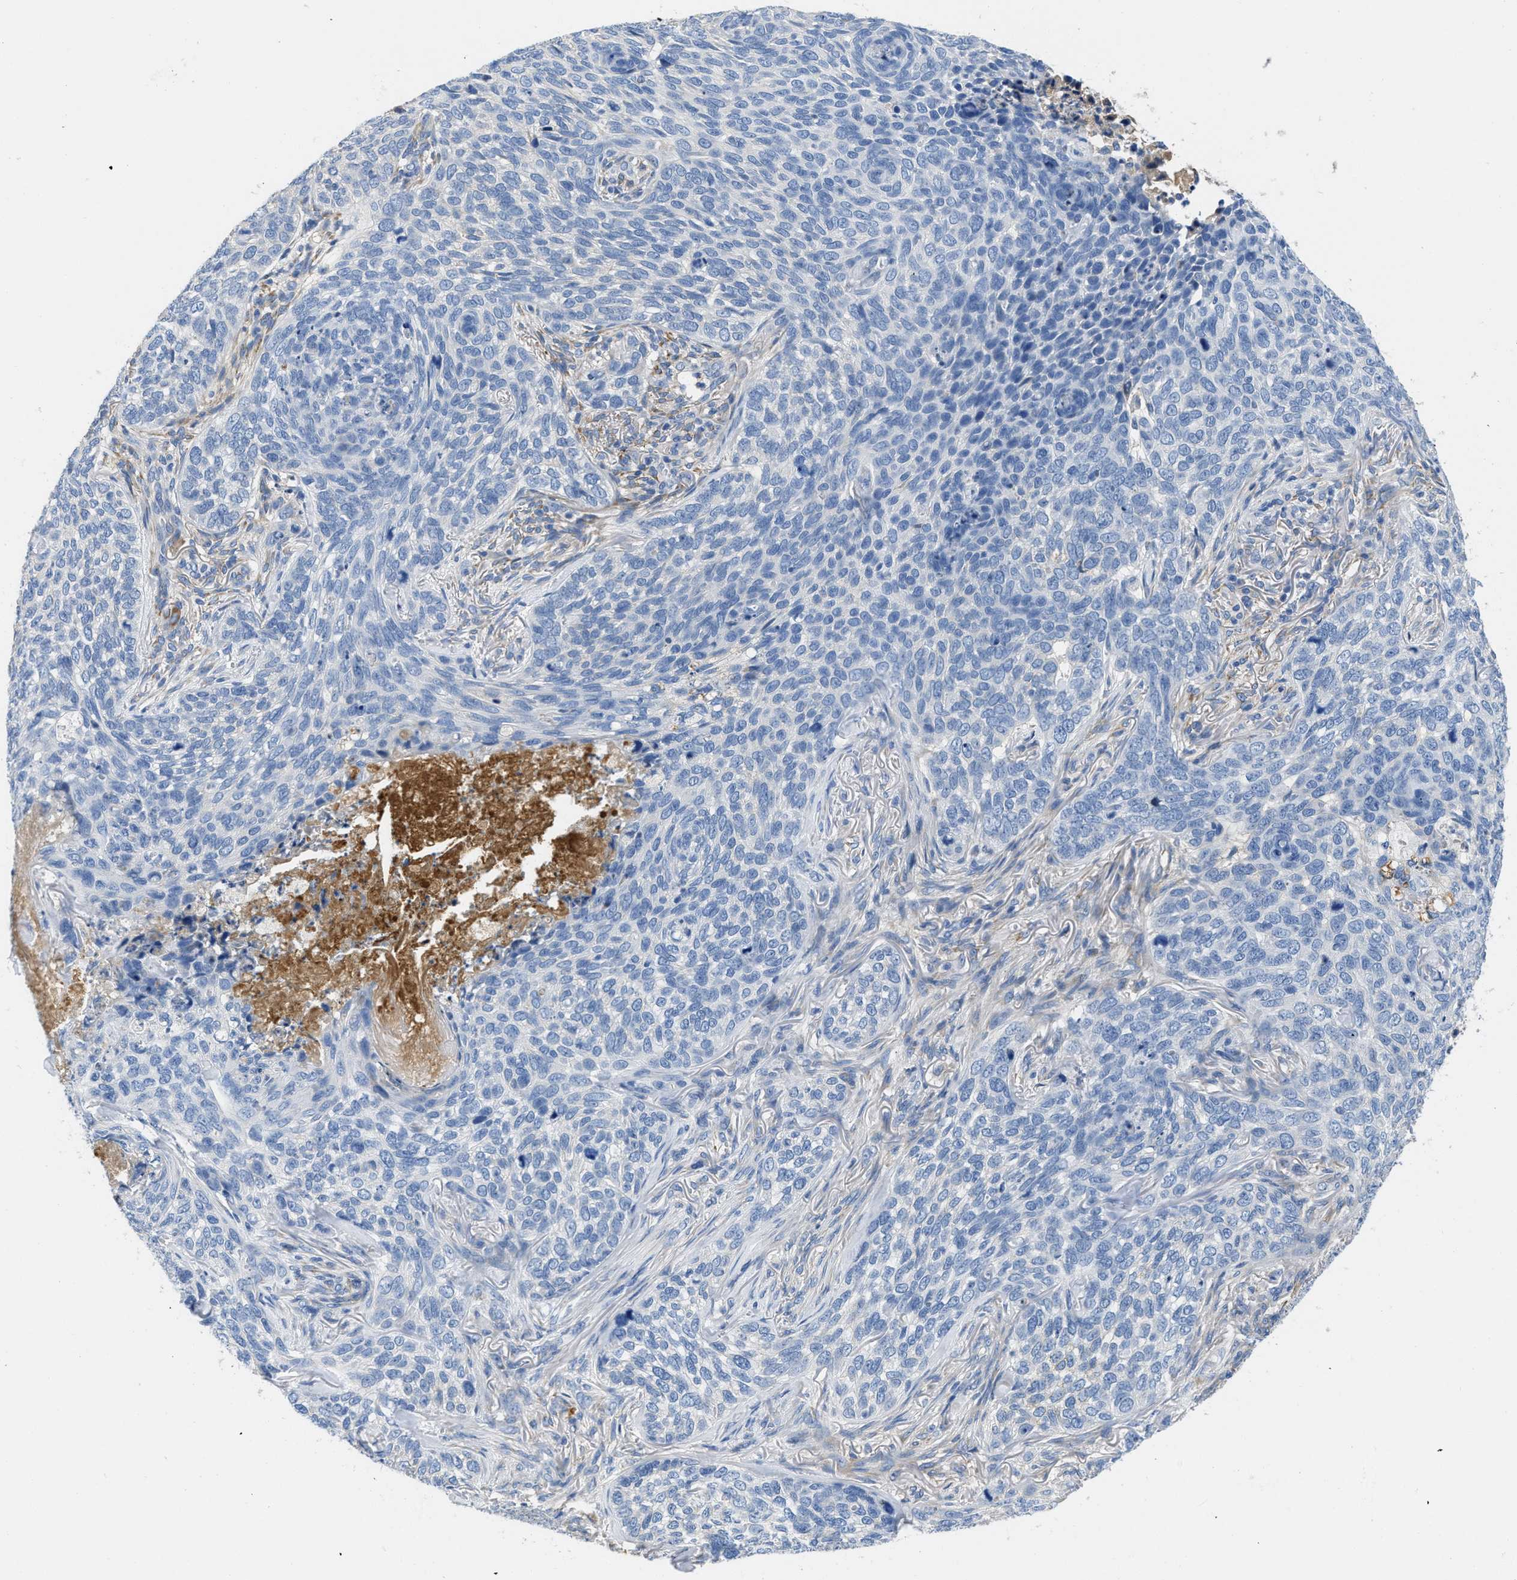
{"staining": {"intensity": "negative", "quantity": "none", "location": "none"}, "tissue": "skin cancer", "cell_type": "Tumor cells", "image_type": "cancer", "snomed": [{"axis": "morphology", "description": "Basal cell carcinoma"}, {"axis": "topography", "description": "Skin"}], "caption": "The image exhibits no significant positivity in tumor cells of skin cancer. (IHC, brightfield microscopy, high magnification).", "gene": "C1S", "patient": {"sex": "female", "age": 64}}